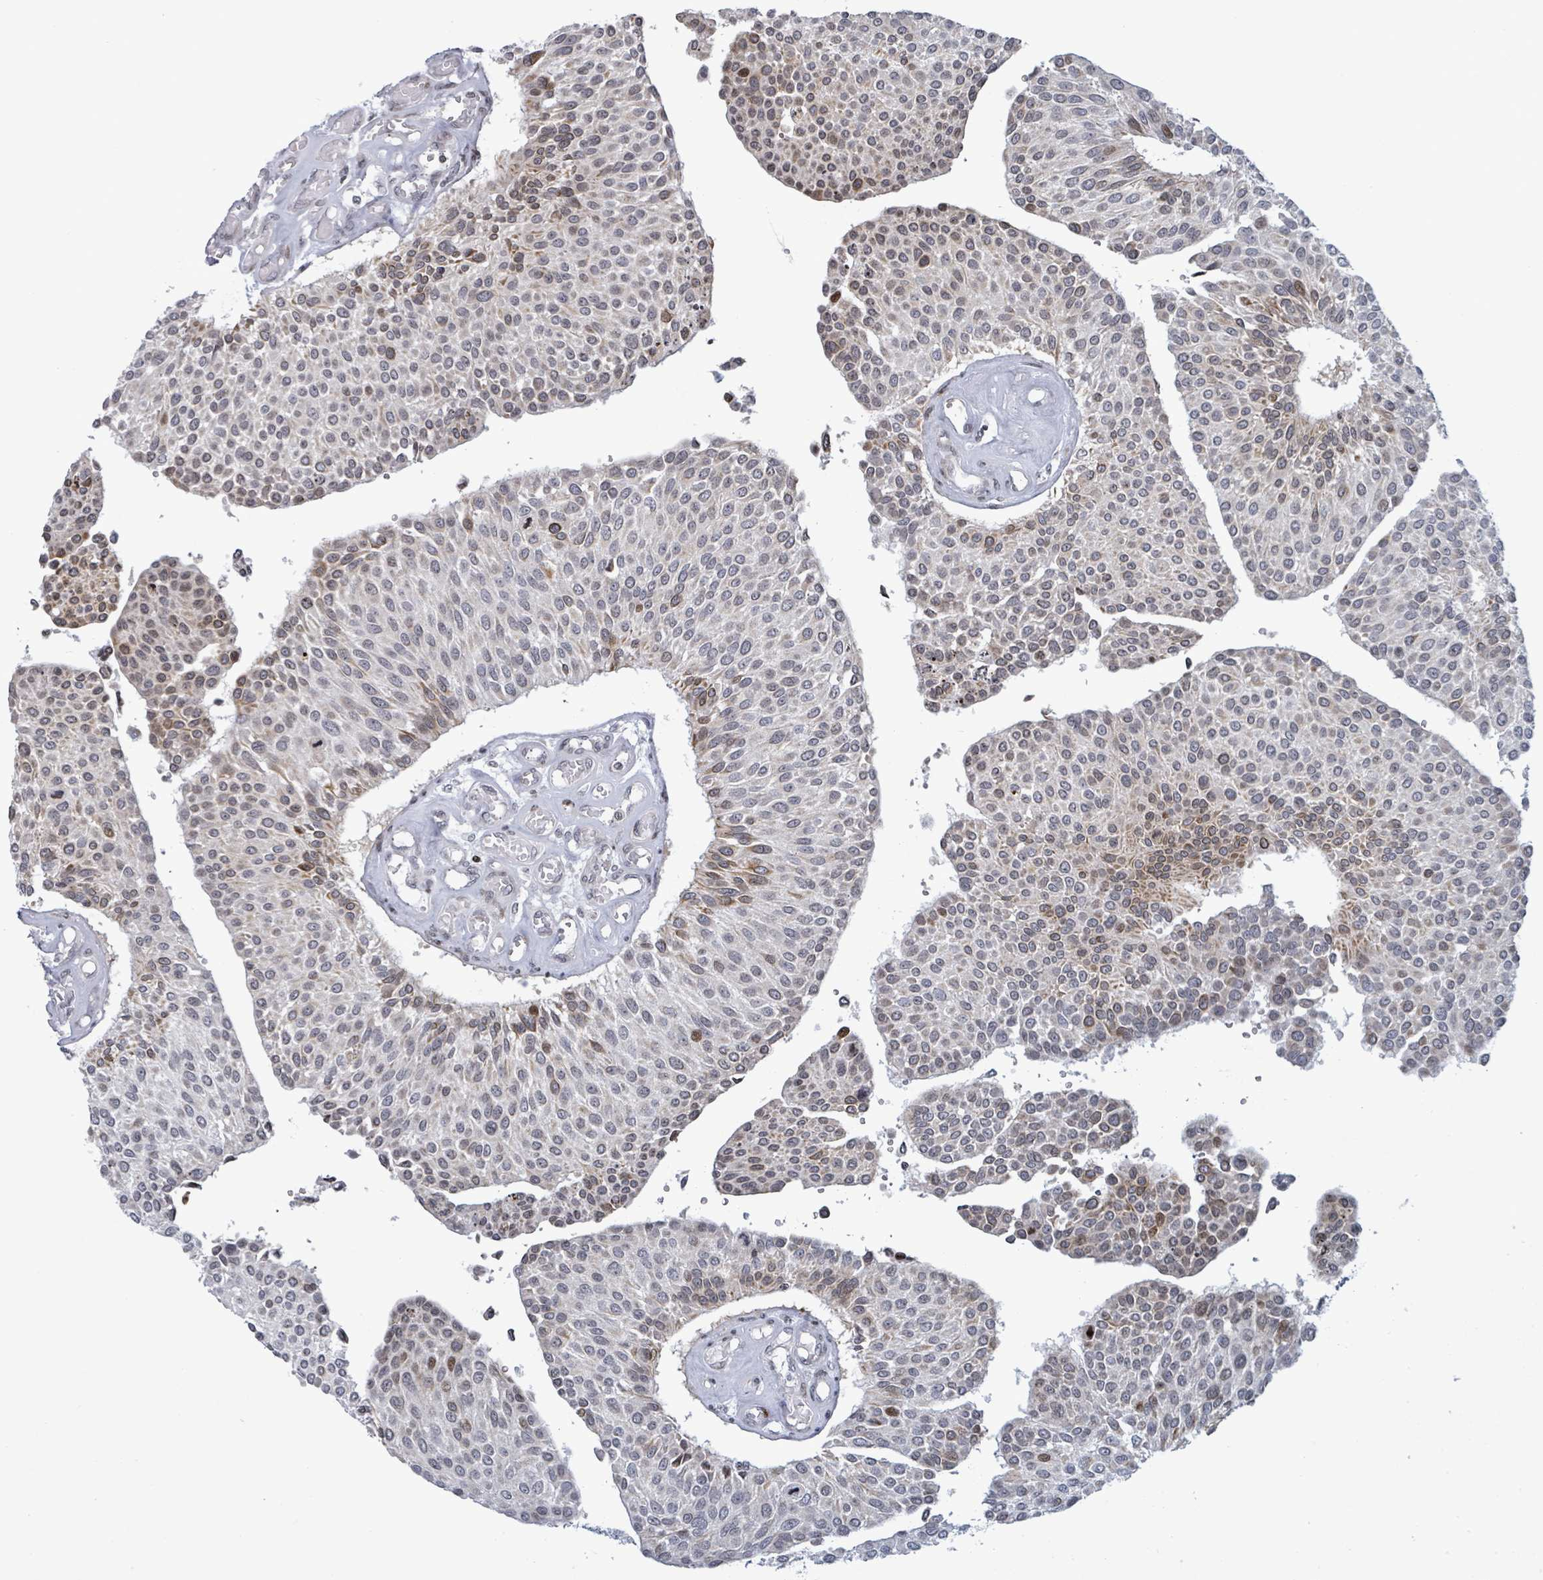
{"staining": {"intensity": "moderate", "quantity": "25%-75%", "location": "cytoplasmic/membranous"}, "tissue": "urothelial cancer", "cell_type": "Tumor cells", "image_type": "cancer", "snomed": [{"axis": "morphology", "description": "Urothelial carcinoma, NOS"}, {"axis": "topography", "description": "Urinary bladder"}], "caption": "Immunohistochemistry (DAB (3,3'-diaminobenzidine)) staining of human transitional cell carcinoma exhibits moderate cytoplasmic/membranous protein staining in approximately 25%-75% of tumor cells.", "gene": "FNDC4", "patient": {"sex": "male", "age": 55}}